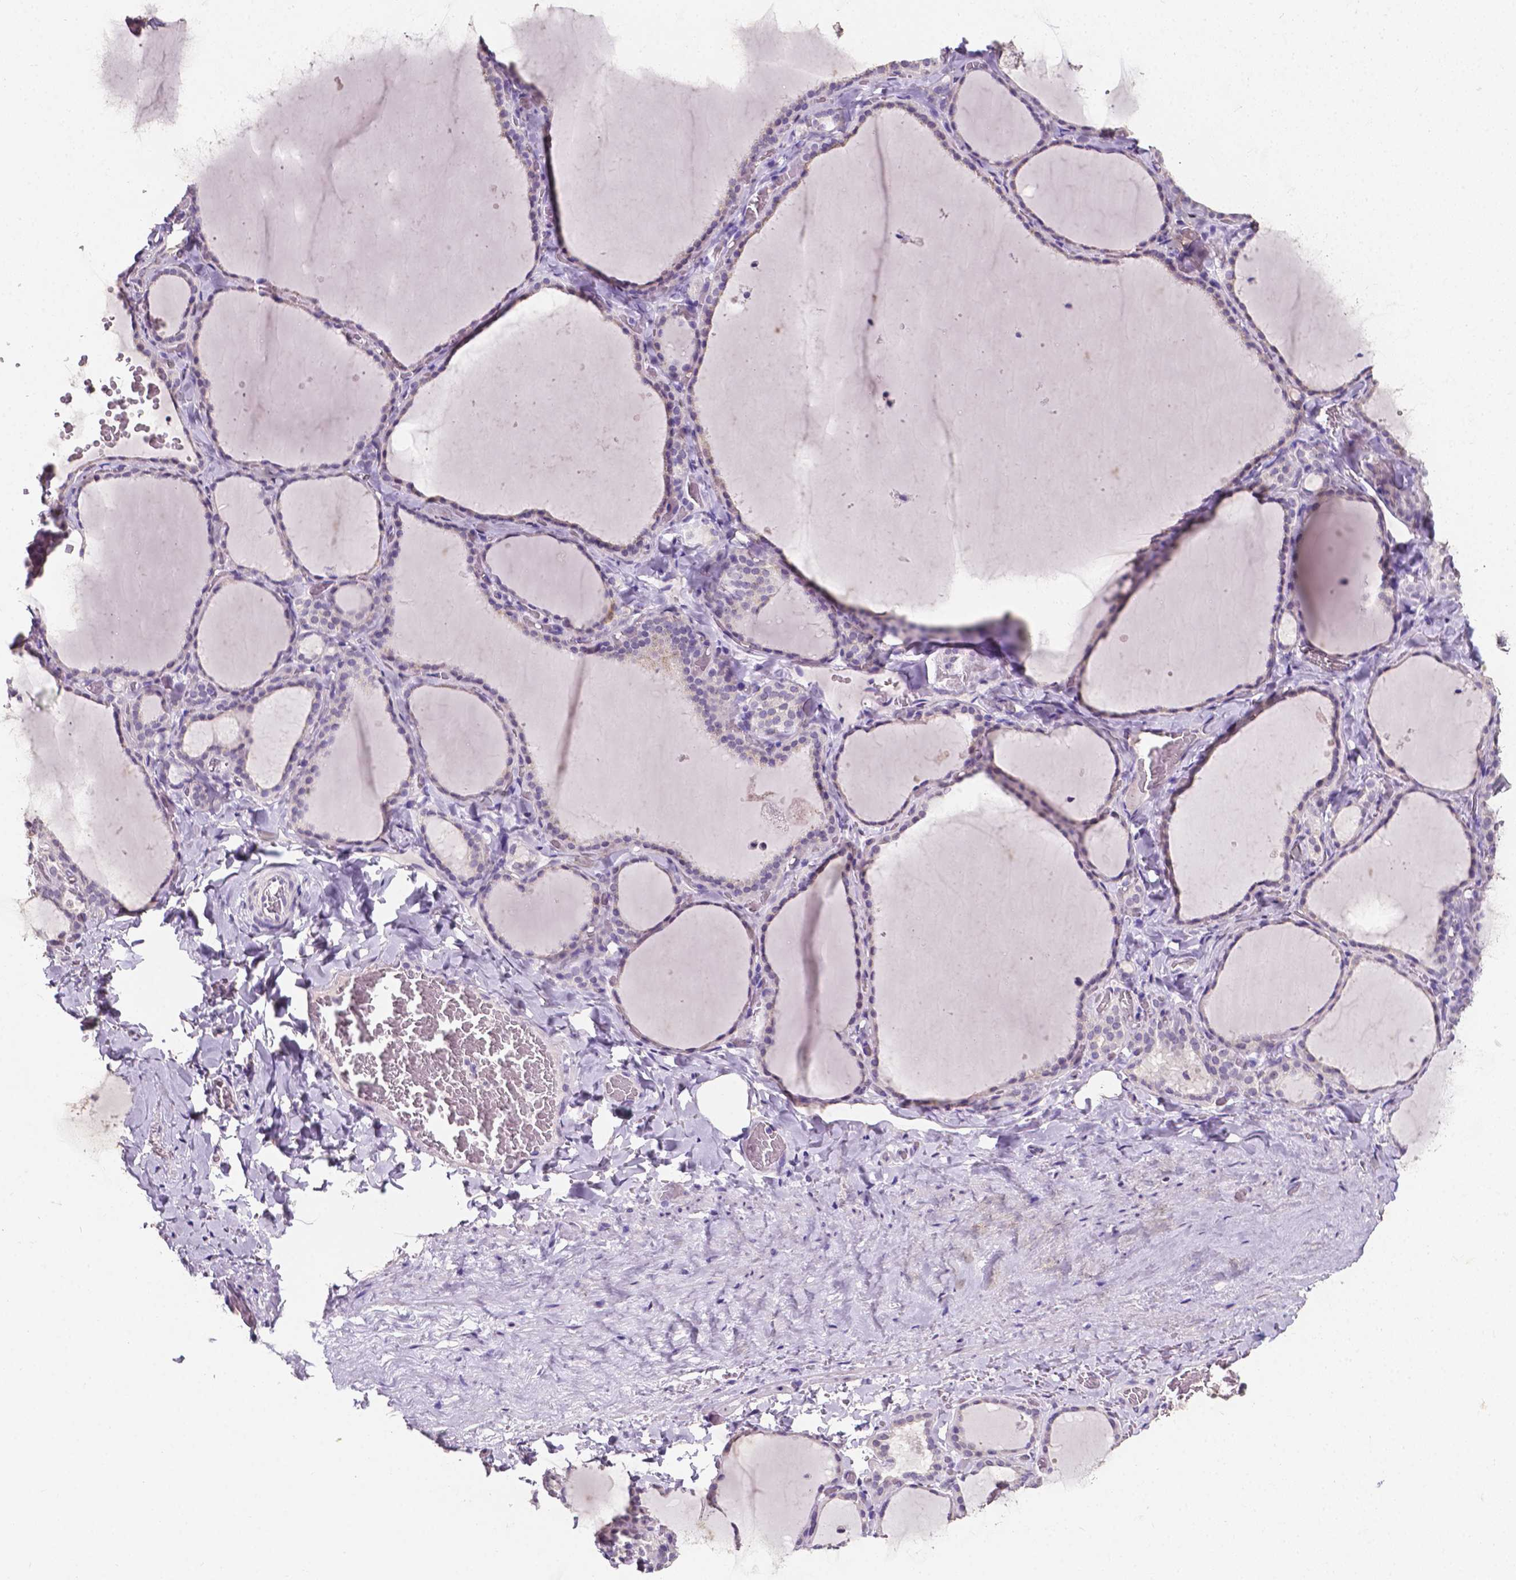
{"staining": {"intensity": "negative", "quantity": "none", "location": "none"}, "tissue": "thyroid gland", "cell_type": "Glandular cells", "image_type": "normal", "snomed": [{"axis": "morphology", "description": "Normal tissue, NOS"}, {"axis": "topography", "description": "Thyroid gland"}], "caption": "There is no significant positivity in glandular cells of thyroid gland. (DAB (3,3'-diaminobenzidine) IHC visualized using brightfield microscopy, high magnification).", "gene": "PSAT1", "patient": {"sex": "female", "age": 22}}